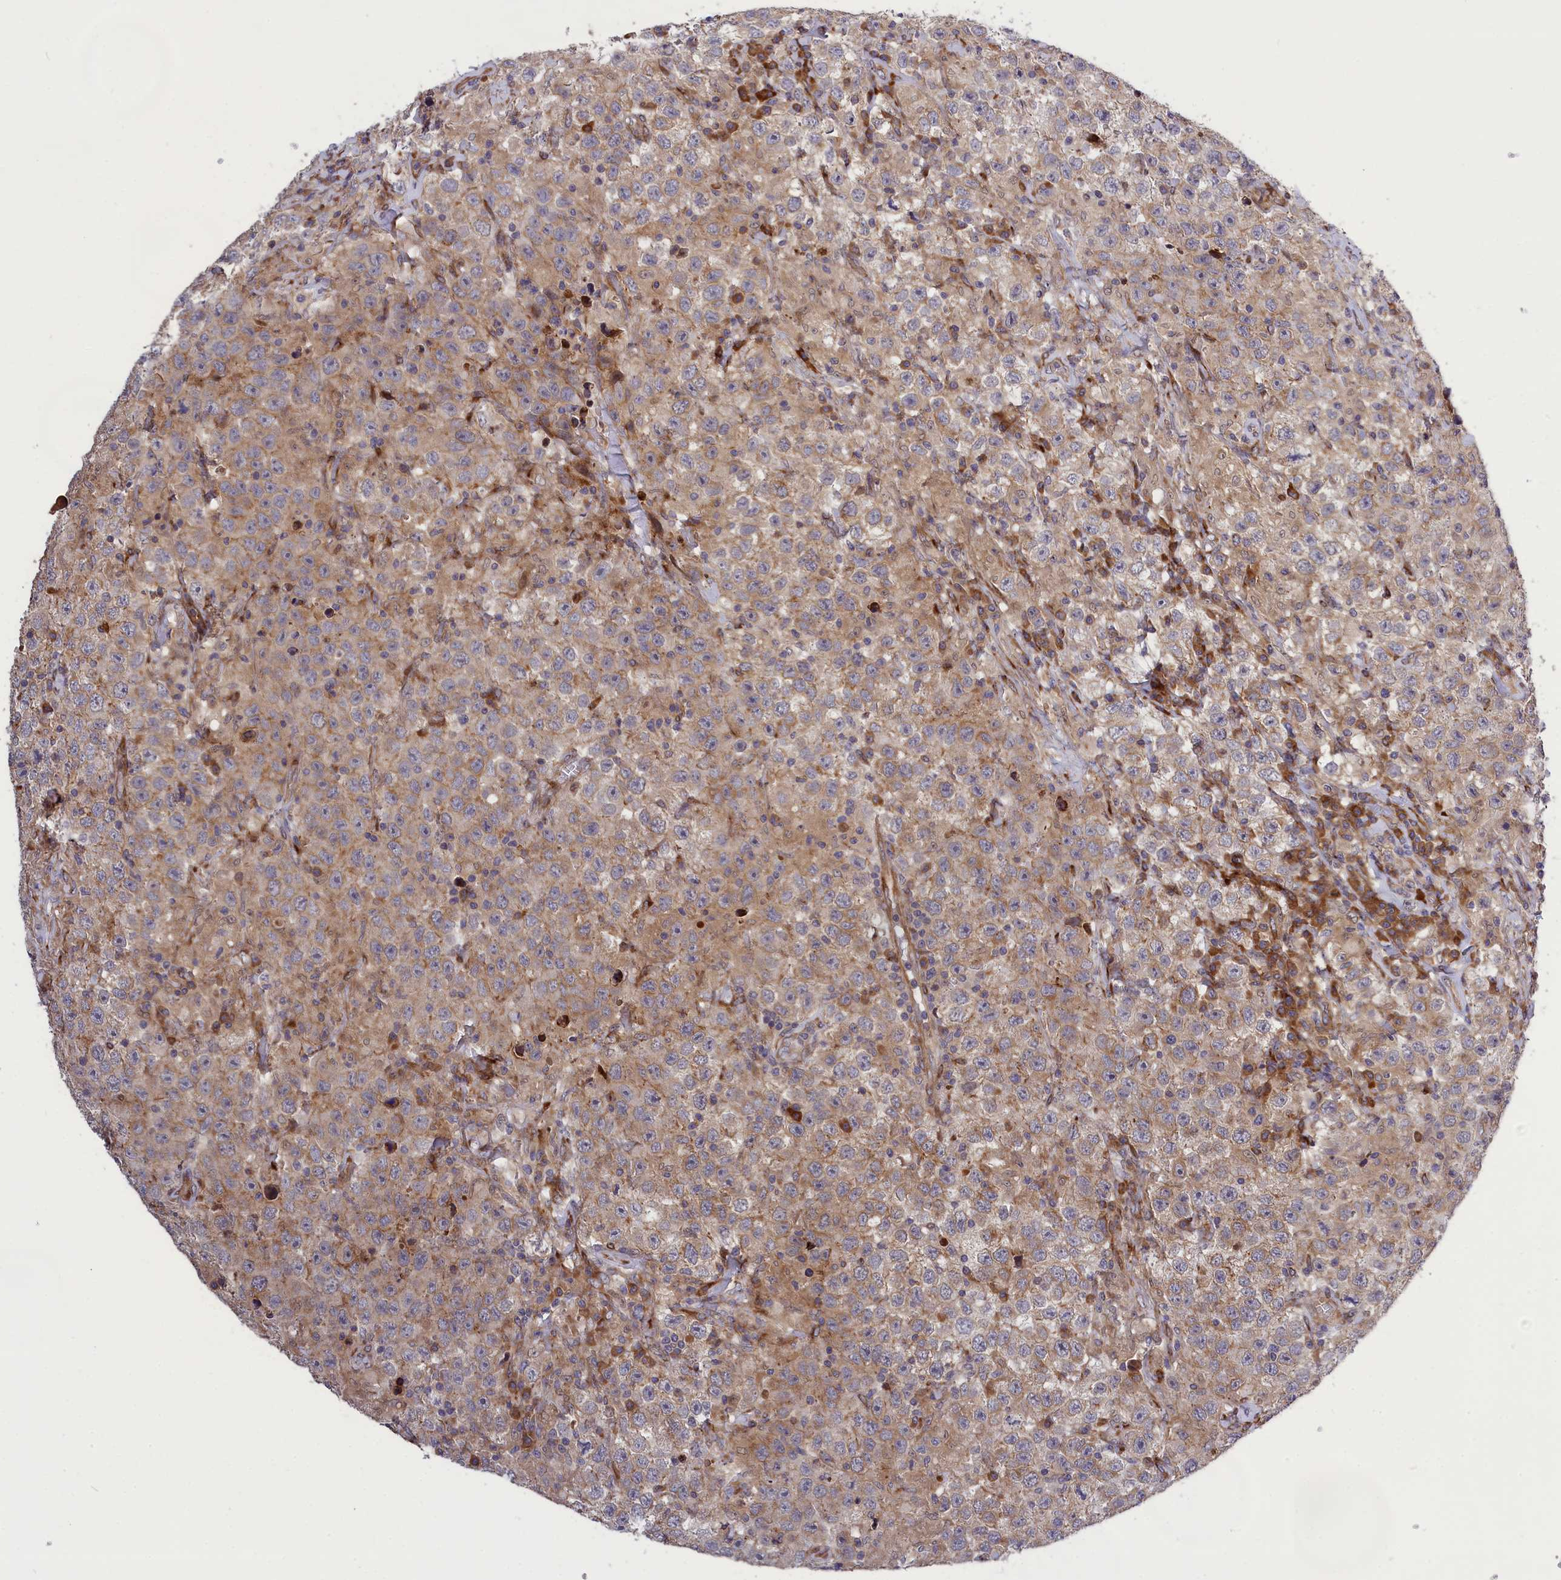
{"staining": {"intensity": "moderate", "quantity": "25%-75%", "location": "cytoplasmic/membranous"}, "tissue": "testis cancer", "cell_type": "Tumor cells", "image_type": "cancer", "snomed": [{"axis": "morphology", "description": "Seminoma, NOS"}, {"axis": "topography", "description": "Testis"}], "caption": "This micrograph reveals immunohistochemistry staining of testis seminoma, with medium moderate cytoplasmic/membranous positivity in approximately 25%-75% of tumor cells.", "gene": "DDX60L", "patient": {"sex": "male", "age": 41}}